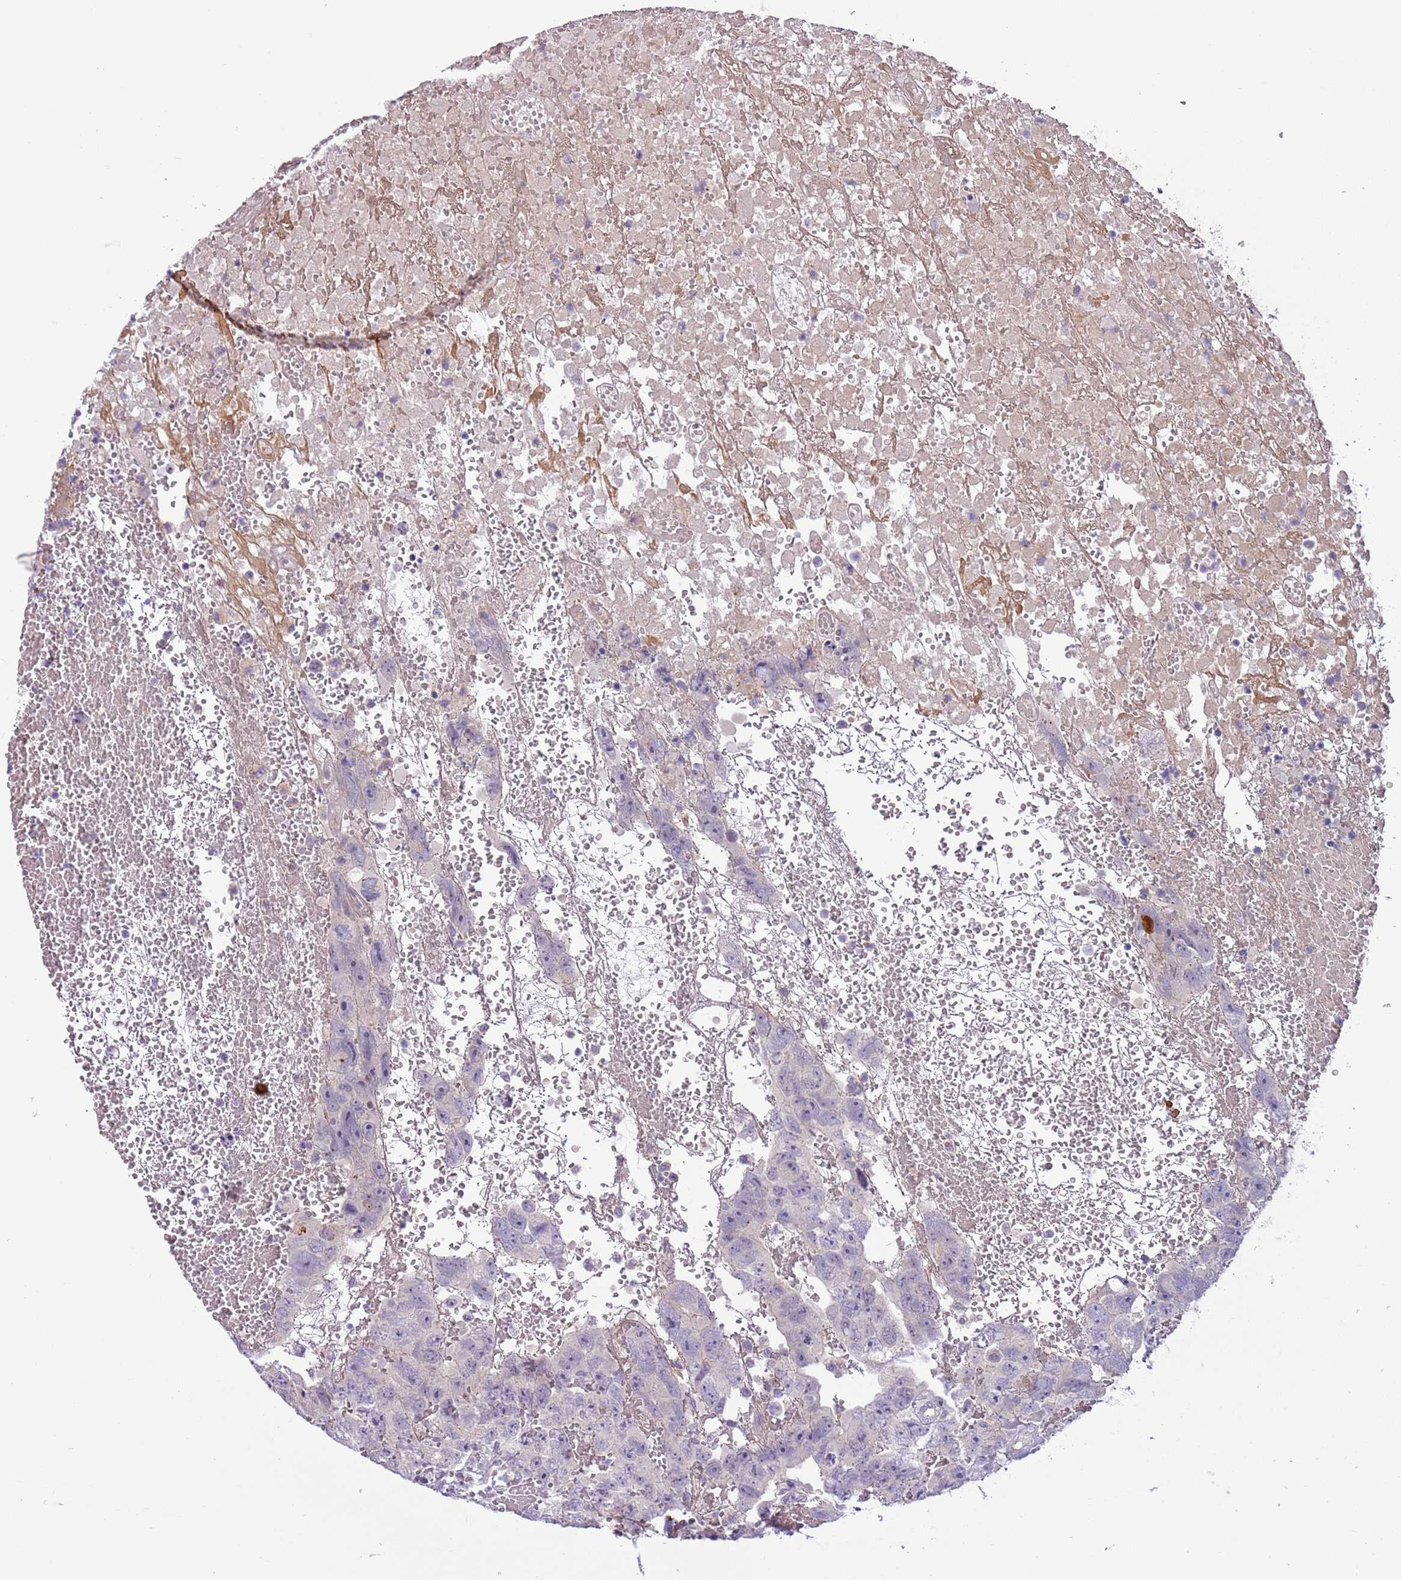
{"staining": {"intensity": "negative", "quantity": "none", "location": "none"}, "tissue": "testis cancer", "cell_type": "Tumor cells", "image_type": "cancer", "snomed": [{"axis": "morphology", "description": "Carcinoma, Embryonal, NOS"}, {"axis": "topography", "description": "Testis"}], "caption": "DAB (3,3'-diaminobenzidine) immunohistochemical staining of human embryonal carcinoma (testis) reveals no significant staining in tumor cells. Nuclei are stained in blue.", "gene": "SCAMP5", "patient": {"sex": "male", "age": 45}}